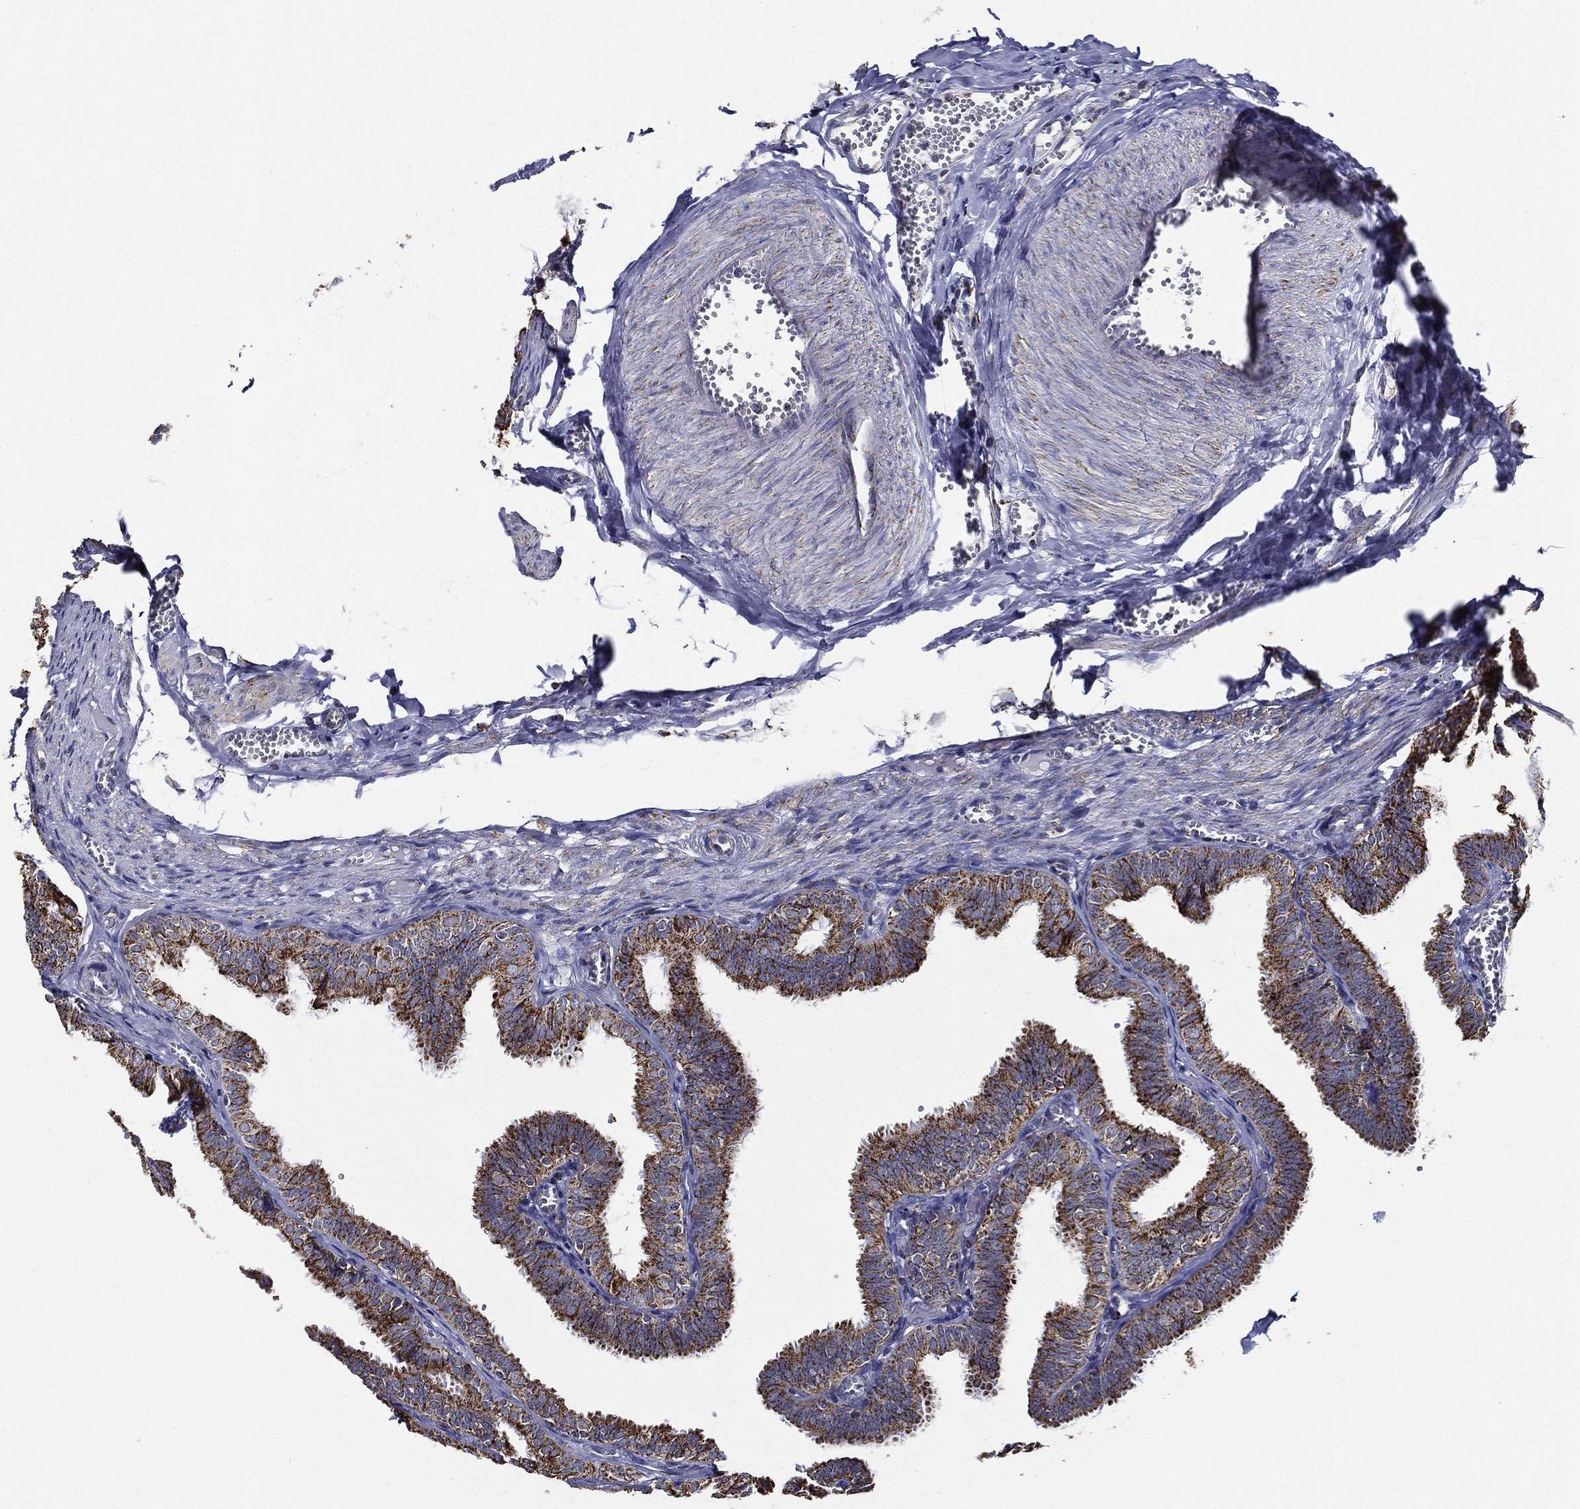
{"staining": {"intensity": "strong", "quantity": ">75%", "location": "cytoplasmic/membranous"}, "tissue": "fallopian tube", "cell_type": "Glandular cells", "image_type": "normal", "snomed": [{"axis": "morphology", "description": "Normal tissue, NOS"}, {"axis": "topography", "description": "Fallopian tube"}], "caption": "Immunohistochemistry of normal fallopian tube demonstrates high levels of strong cytoplasmic/membranous positivity in approximately >75% of glandular cells.", "gene": "NDUFAB1", "patient": {"sex": "female", "age": 25}}